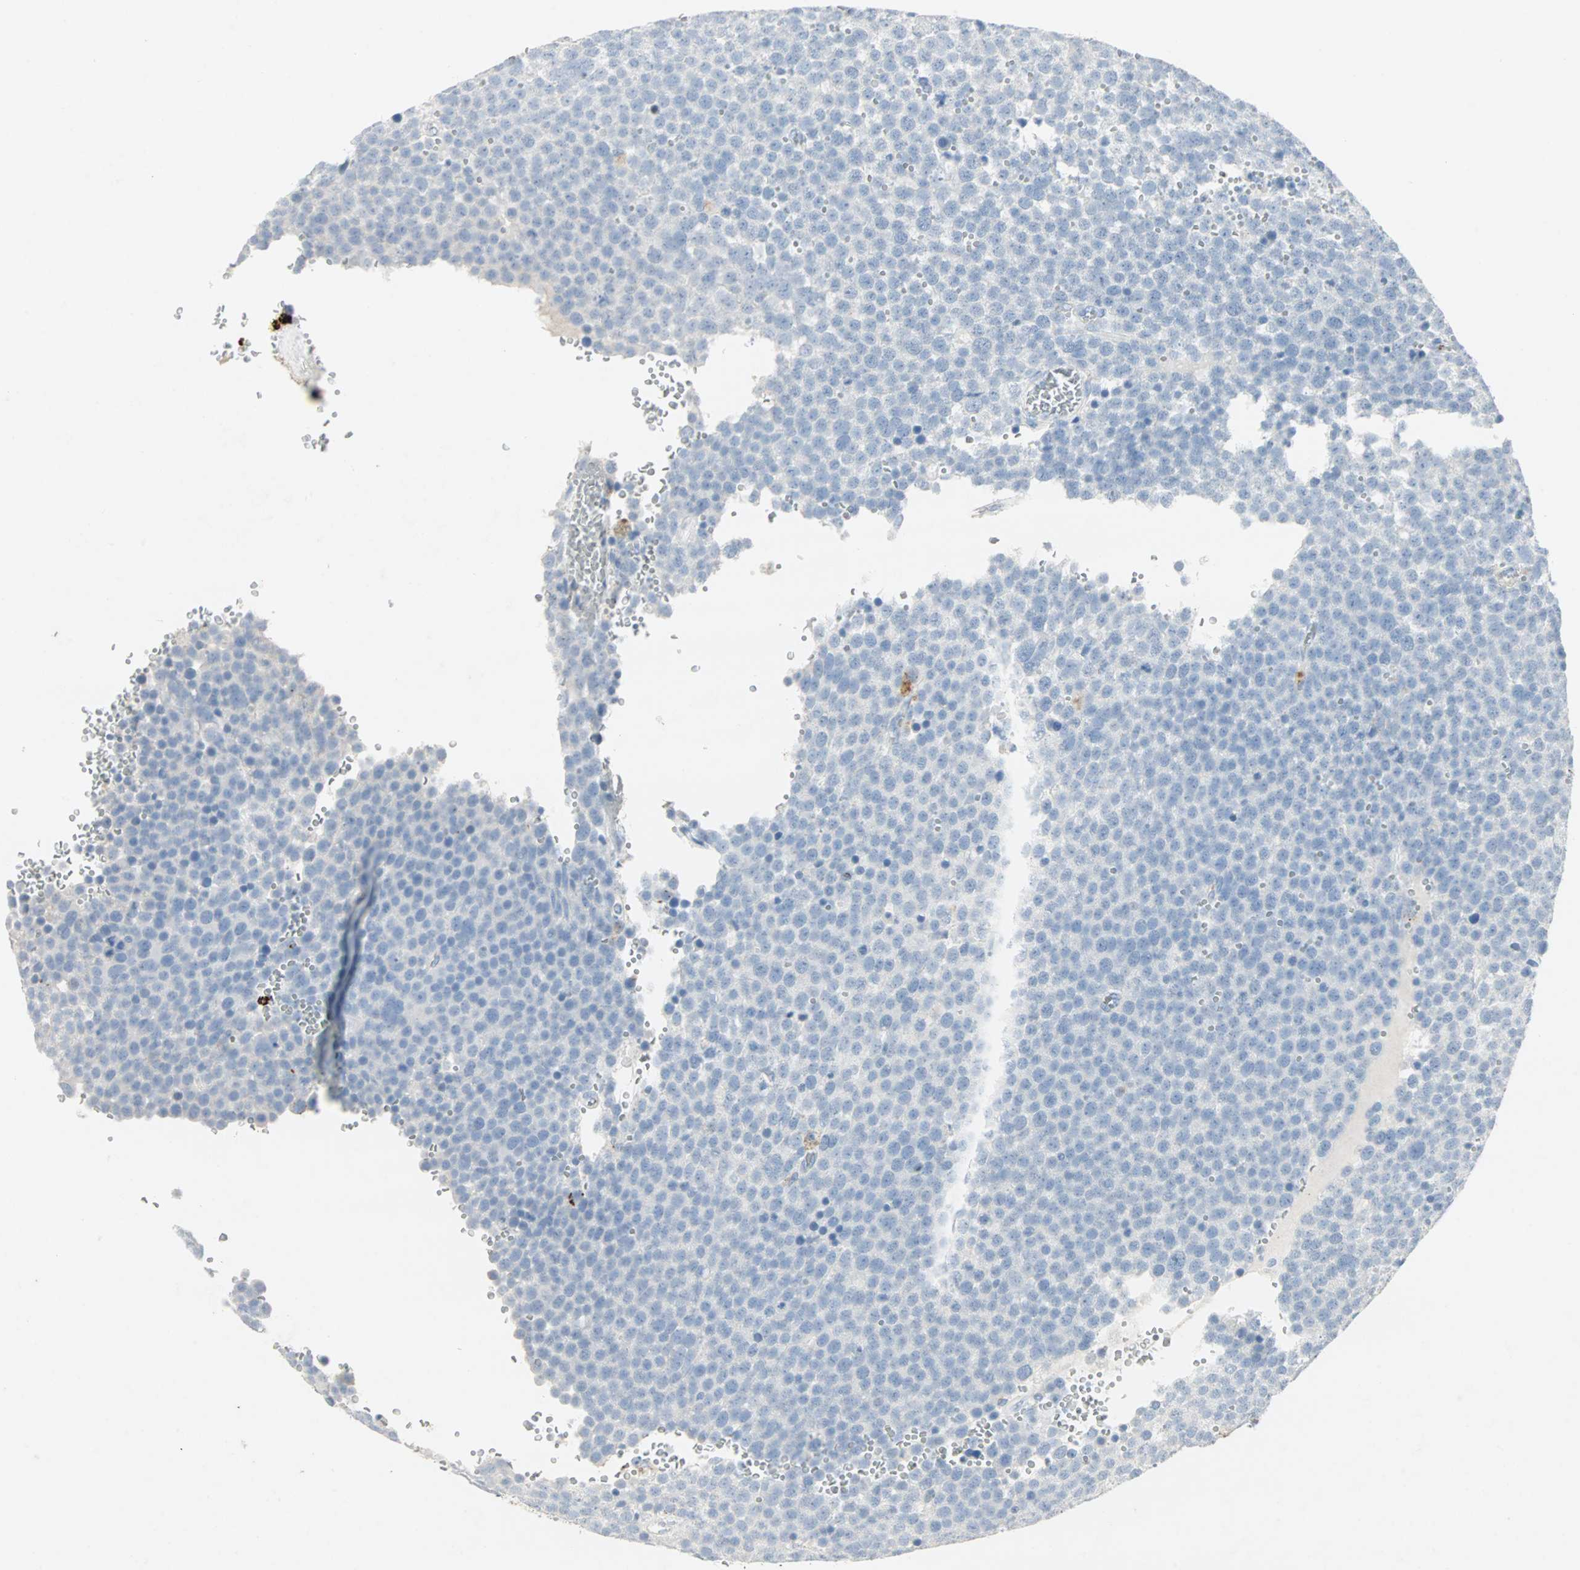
{"staining": {"intensity": "negative", "quantity": "none", "location": "none"}, "tissue": "testis cancer", "cell_type": "Tumor cells", "image_type": "cancer", "snomed": [{"axis": "morphology", "description": "Seminoma, NOS"}, {"axis": "topography", "description": "Testis"}], "caption": "Protein analysis of seminoma (testis) demonstrates no significant staining in tumor cells. (Stains: DAB (3,3'-diaminobenzidine) IHC with hematoxylin counter stain, Microscopy: brightfield microscopy at high magnification).", "gene": "CEACAM6", "patient": {"sex": "male", "age": 71}}